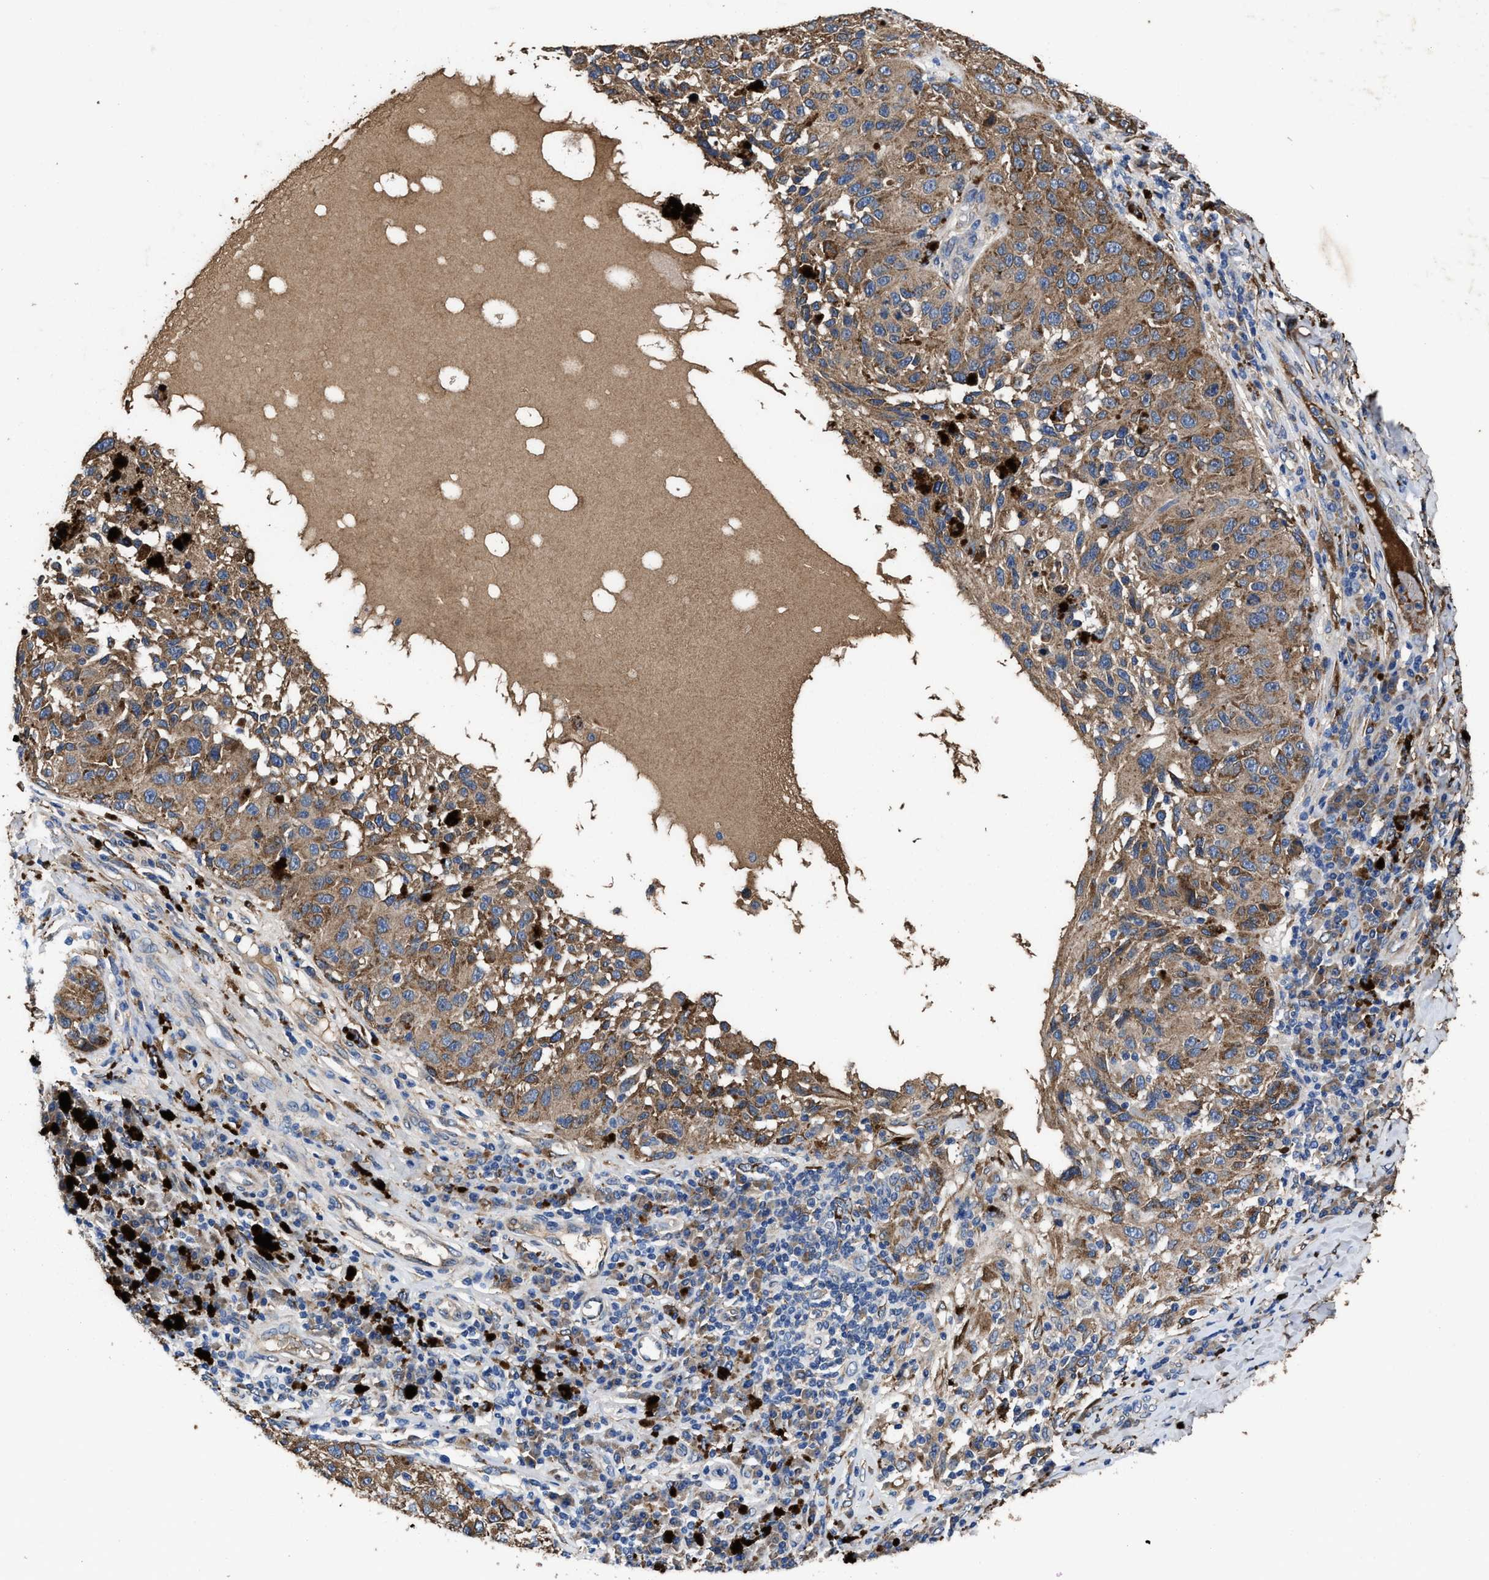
{"staining": {"intensity": "moderate", "quantity": ">75%", "location": "cytoplasmic/membranous"}, "tissue": "melanoma", "cell_type": "Tumor cells", "image_type": "cancer", "snomed": [{"axis": "morphology", "description": "Malignant melanoma, NOS"}, {"axis": "topography", "description": "Skin"}], "caption": "Protein expression analysis of human malignant melanoma reveals moderate cytoplasmic/membranous staining in about >75% of tumor cells. (Brightfield microscopy of DAB IHC at high magnification).", "gene": "IDNK", "patient": {"sex": "female", "age": 73}}